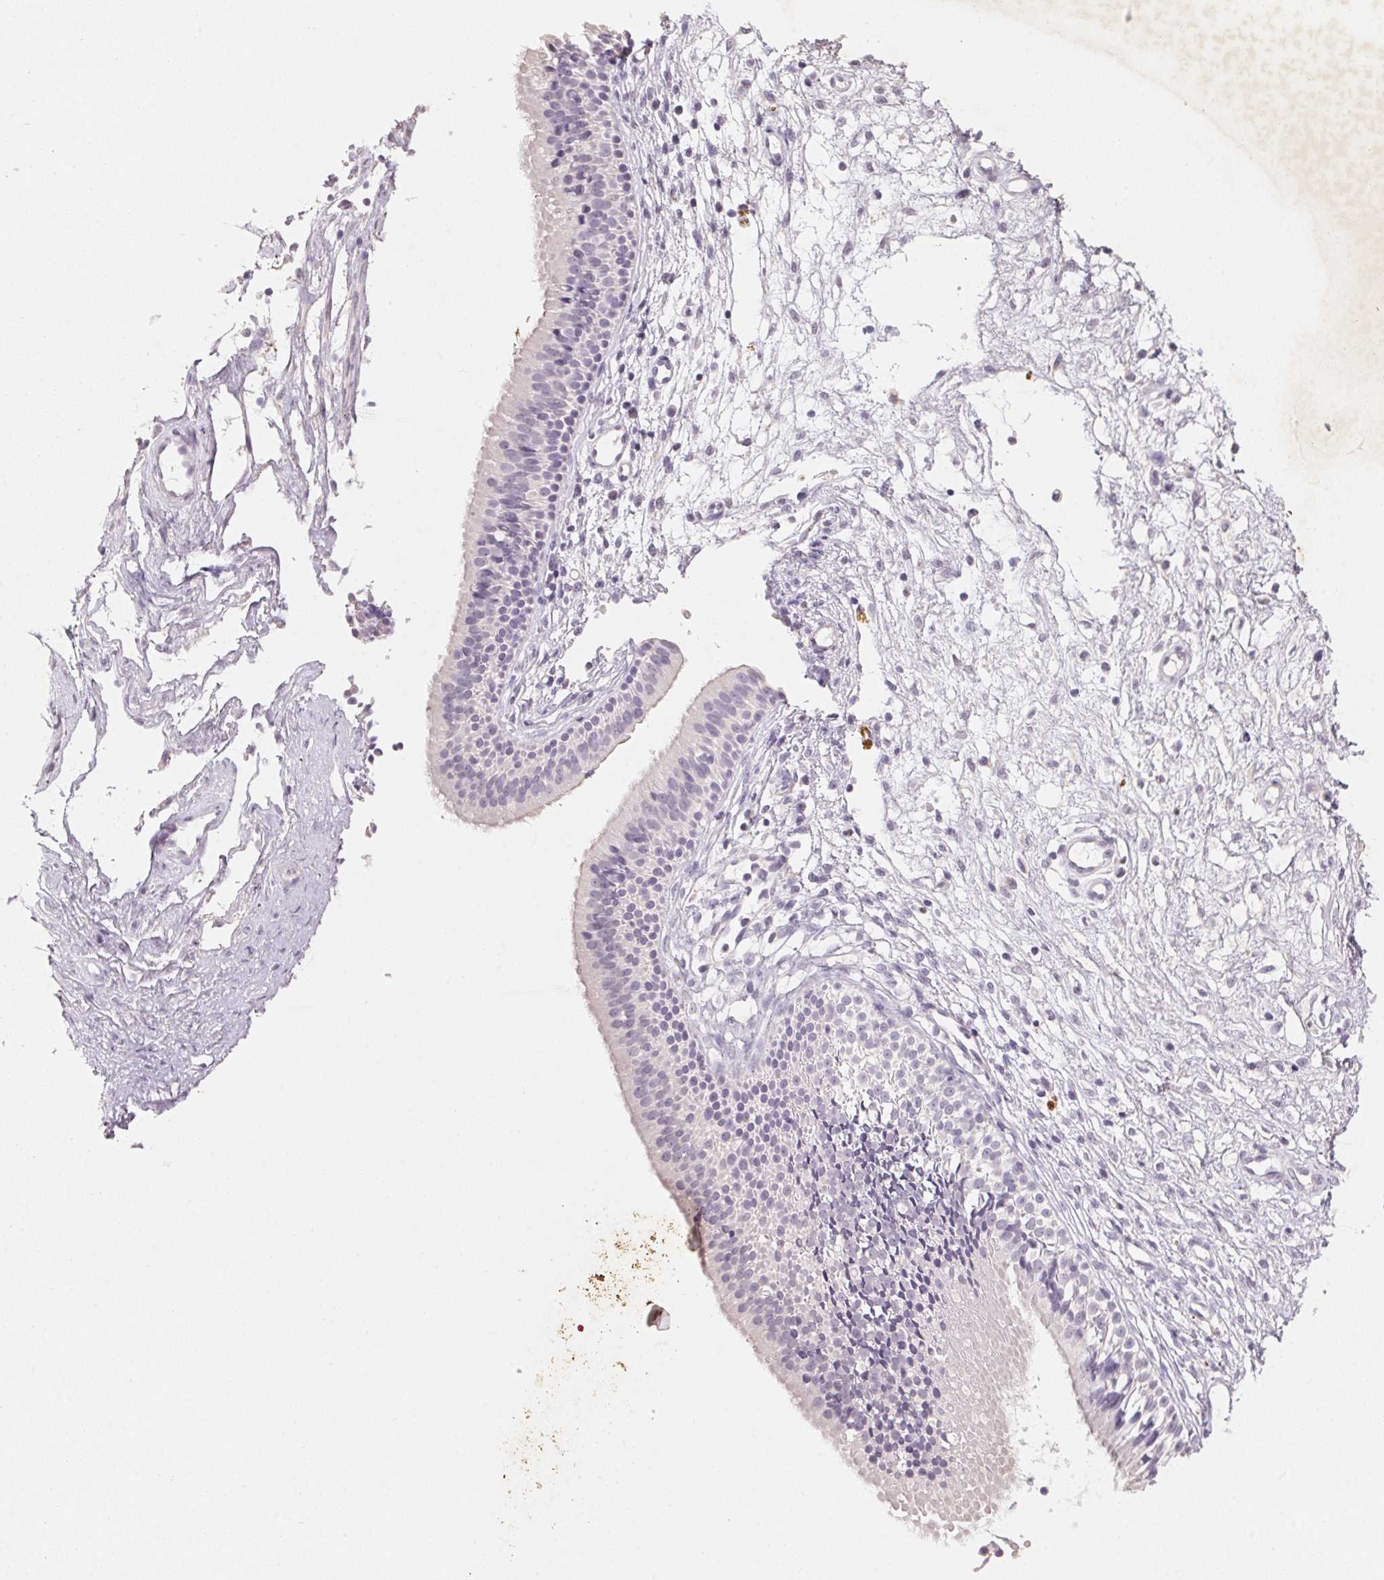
{"staining": {"intensity": "negative", "quantity": "none", "location": "none"}, "tissue": "nasopharynx", "cell_type": "Respiratory epithelial cells", "image_type": "normal", "snomed": [{"axis": "morphology", "description": "Normal tissue, NOS"}, {"axis": "topography", "description": "Nasopharynx"}], "caption": "Immunohistochemistry micrograph of normal nasopharynx stained for a protein (brown), which demonstrates no staining in respiratory epithelial cells.", "gene": "CXCL5", "patient": {"sex": "male", "age": 24}}